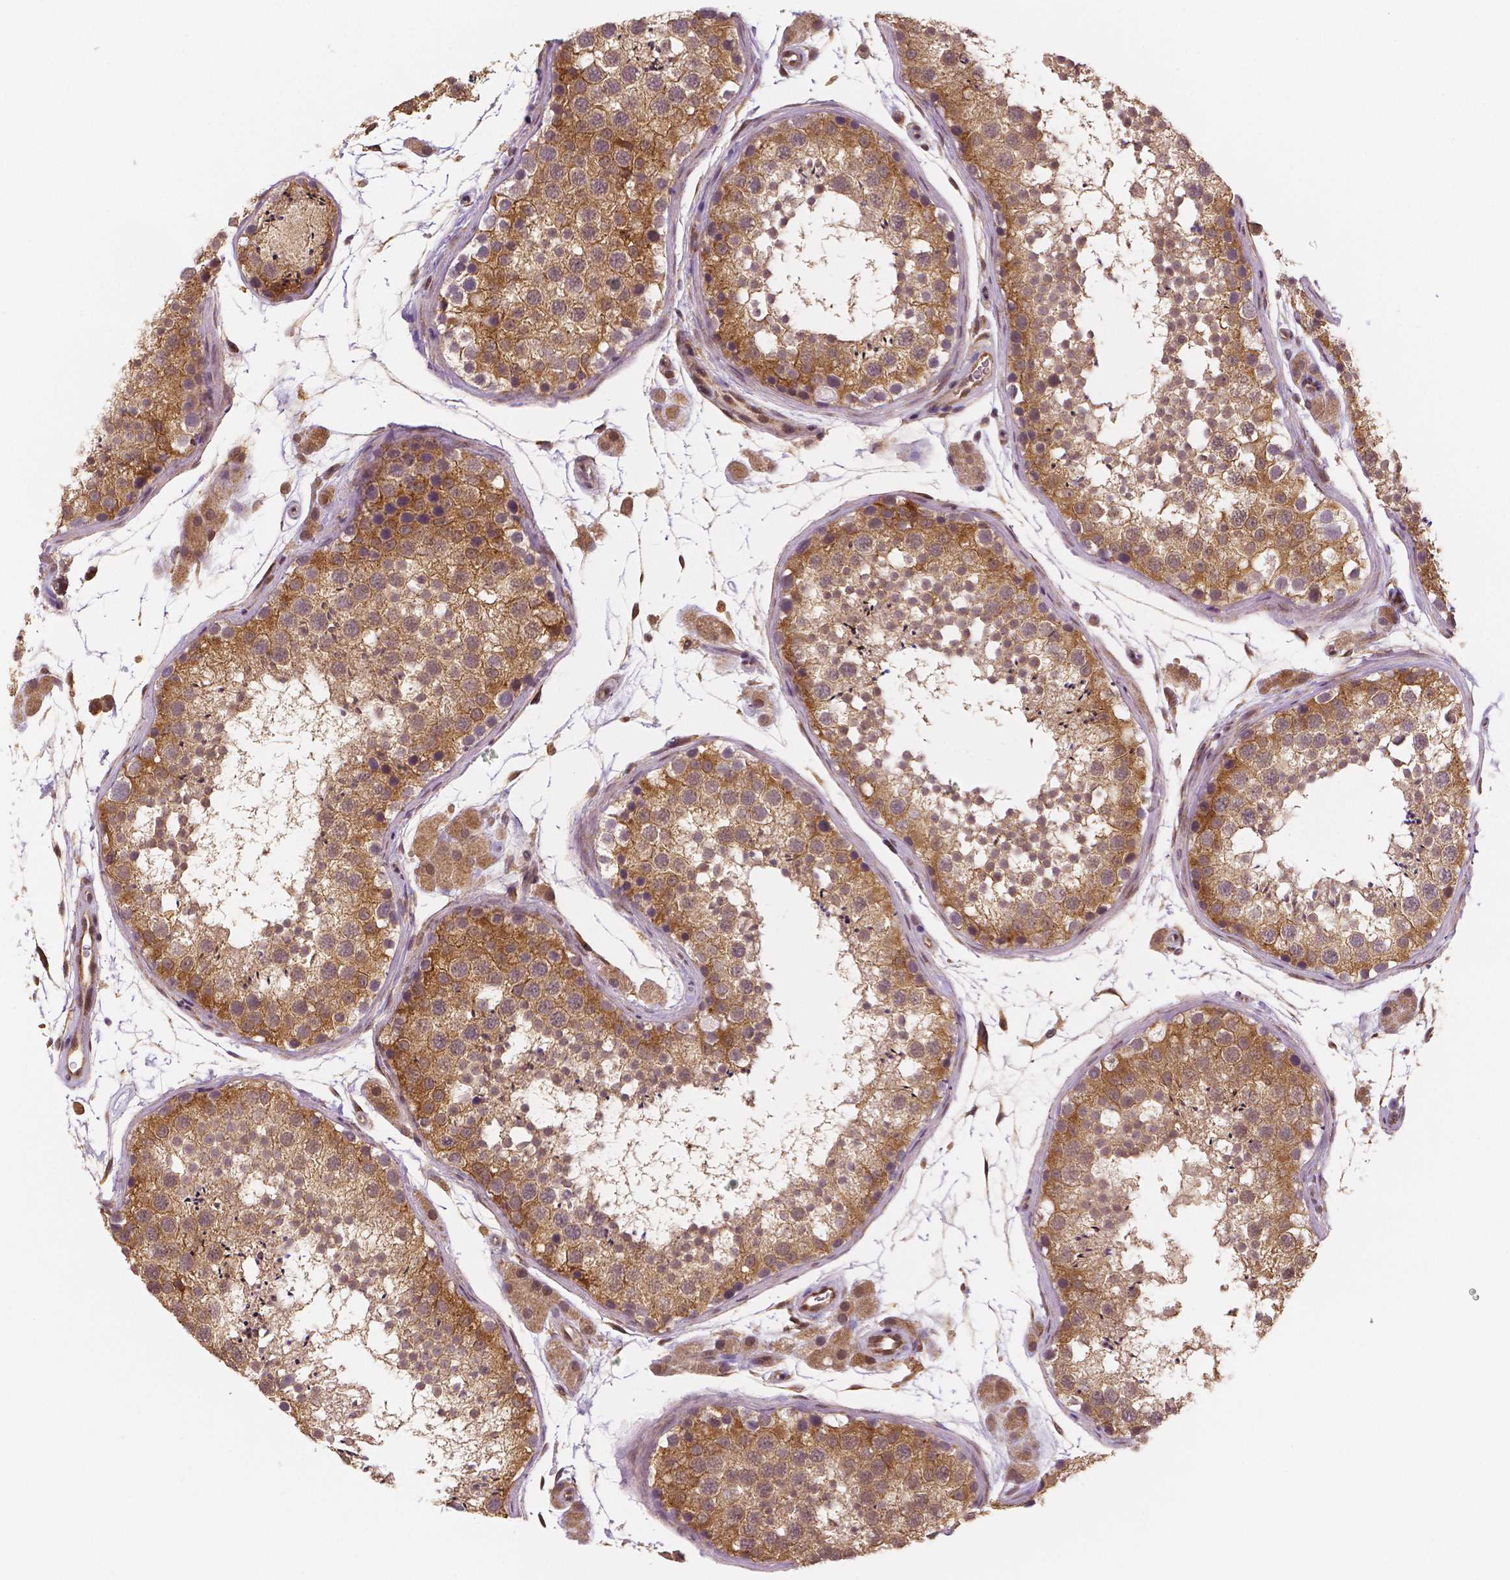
{"staining": {"intensity": "moderate", "quantity": ">75%", "location": "cytoplasmic/membranous"}, "tissue": "testis", "cell_type": "Cells in seminiferous ducts", "image_type": "normal", "snomed": [{"axis": "morphology", "description": "Normal tissue, NOS"}, {"axis": "topography", "description": "Testis"}], "caption": "Moderate cytoplasmic/membranous expression for a protein is present in approximately >75% of cells in seminiferous ducts of unremarkable testis using IHC.", "gene": "STAT3", "patient": {"sex": "male", "age": 41}}